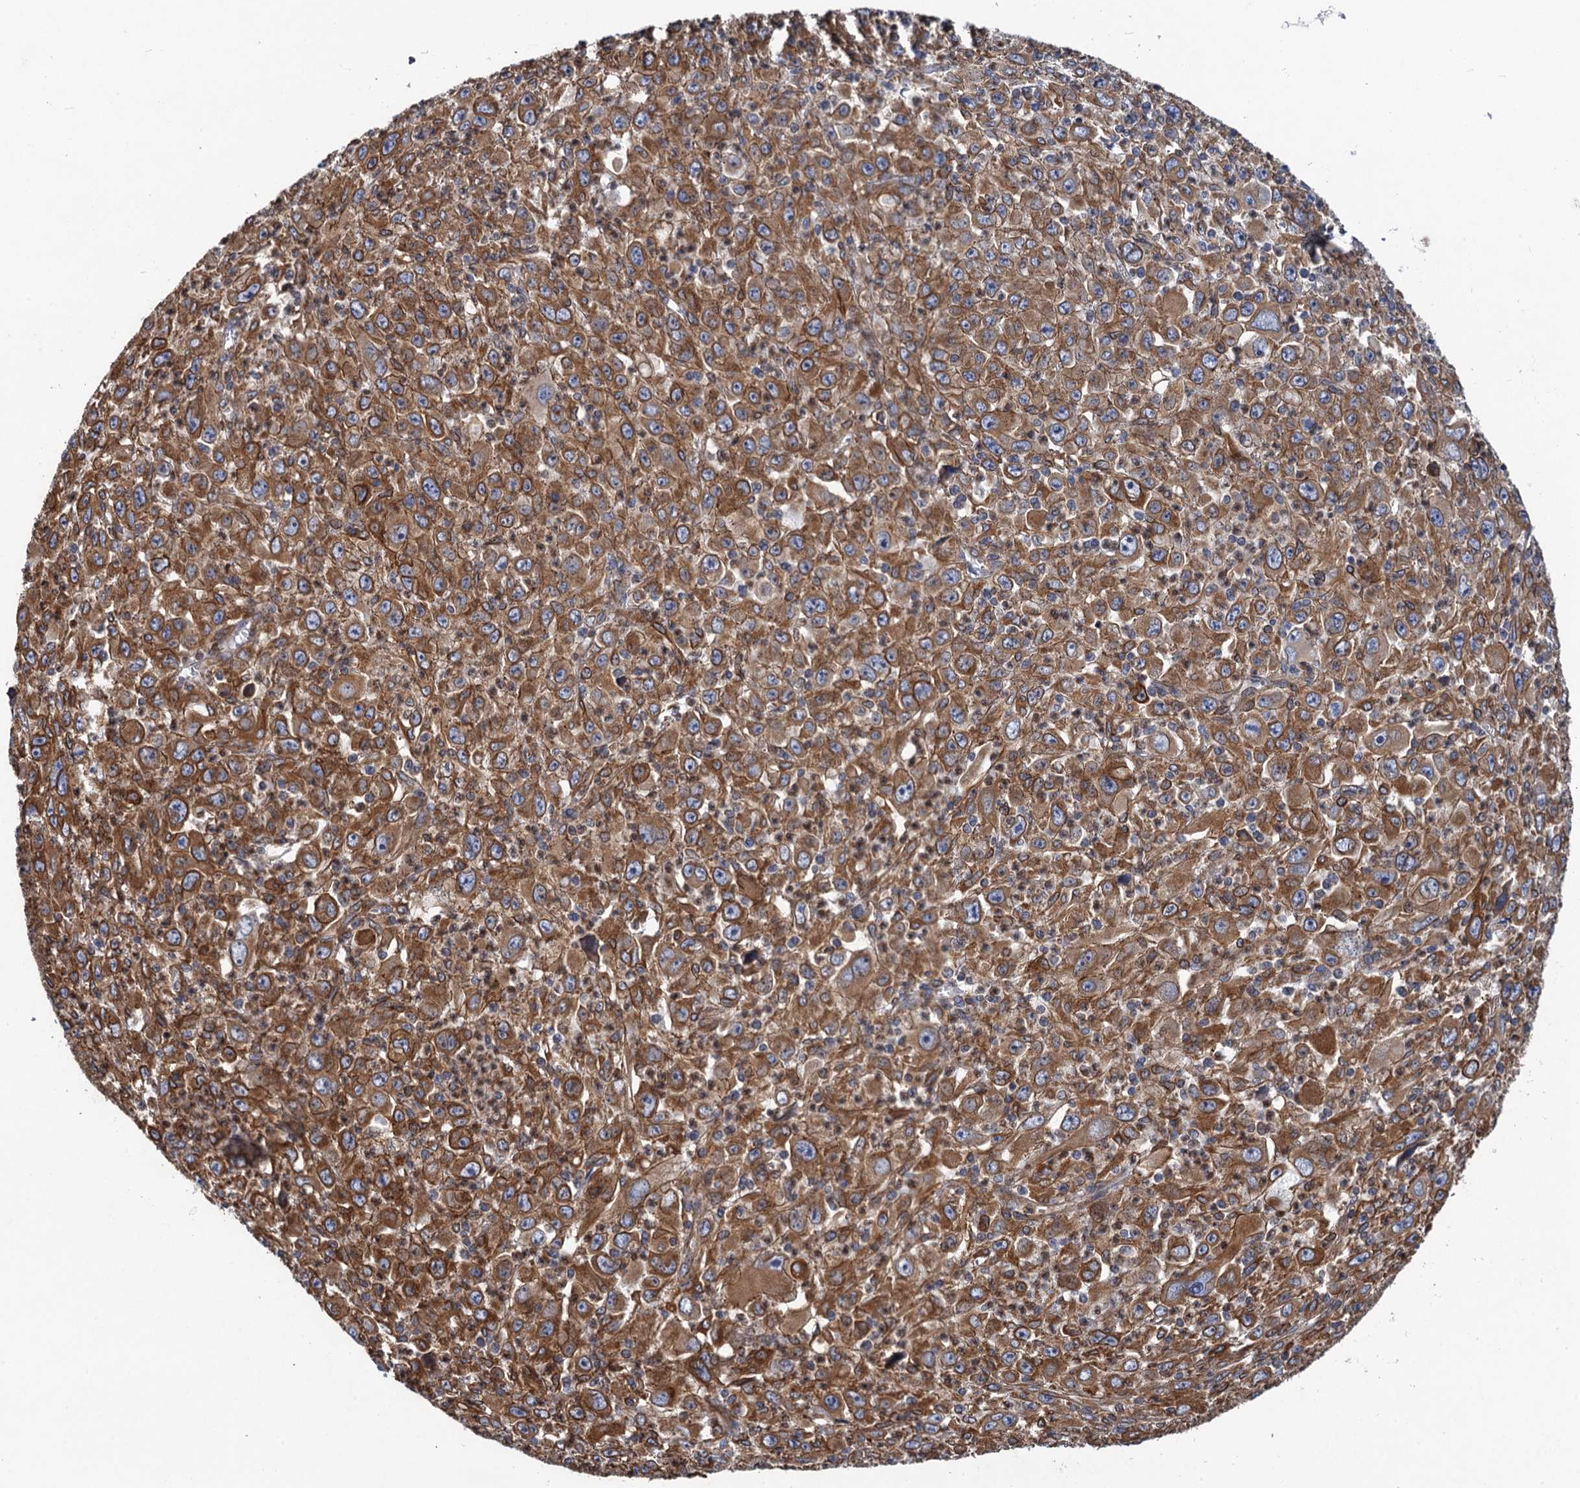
{"staining": {"intensity": "moderate", "quantity": ">75%", "location": "cytoplasmic/membranous"}, "tissue": "melanoma", "cell_type": "Tumor cells", "image_type": "cancer", "snomed": [{"axis": "morphology", "description": "Malignant melanoma, Metastatic site"}, {"axis": "topography", "description": "Skin"}], "caption": "This is an image of IHC staining of malignant melanoma (metastatic site), which shows moderate expression in the cytoplasmic/membranous of tumor cells.", "gene": "ARMC5", "patient": {"sex": "female", "age": 56}}